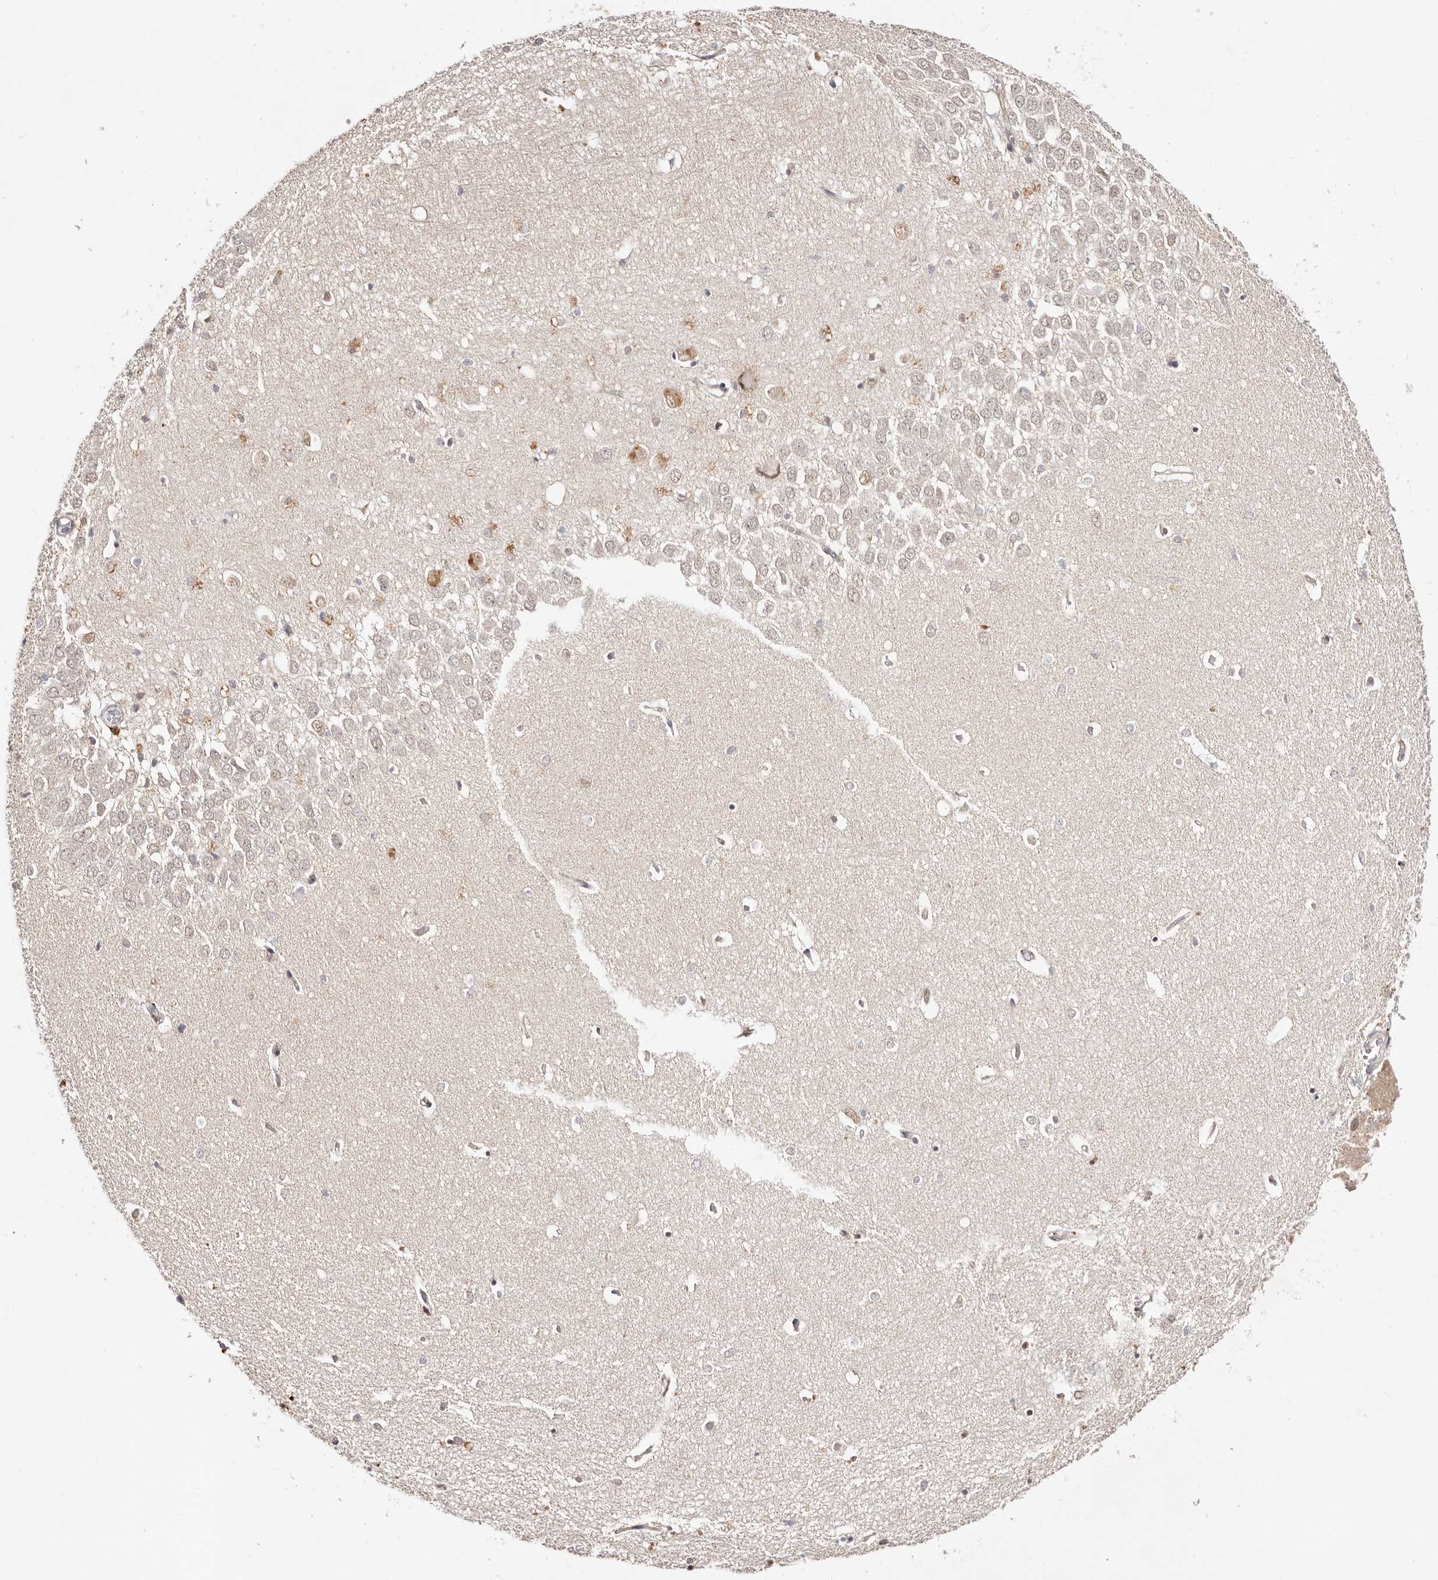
{"staining": {"intensity": "negative", "quantity": "none", "location": "none"}, "tissue": "hippocampus", "cell_type": "Glial cells", "image_type": "normal", "snomed": [{"axis": "morphology", "description": "Normal tissue, NOS"}, {"axis": "topography", "description": "Hippocampus"}], "caption": "IHC image of normal hippocampus: human hippocampus stained with DAB (3,3'-diaminobenzidine) reveals no significant protein positivity in glial cells.", "gene": "BCL2L15", "patient": {"sex": "female", "age": 64}}